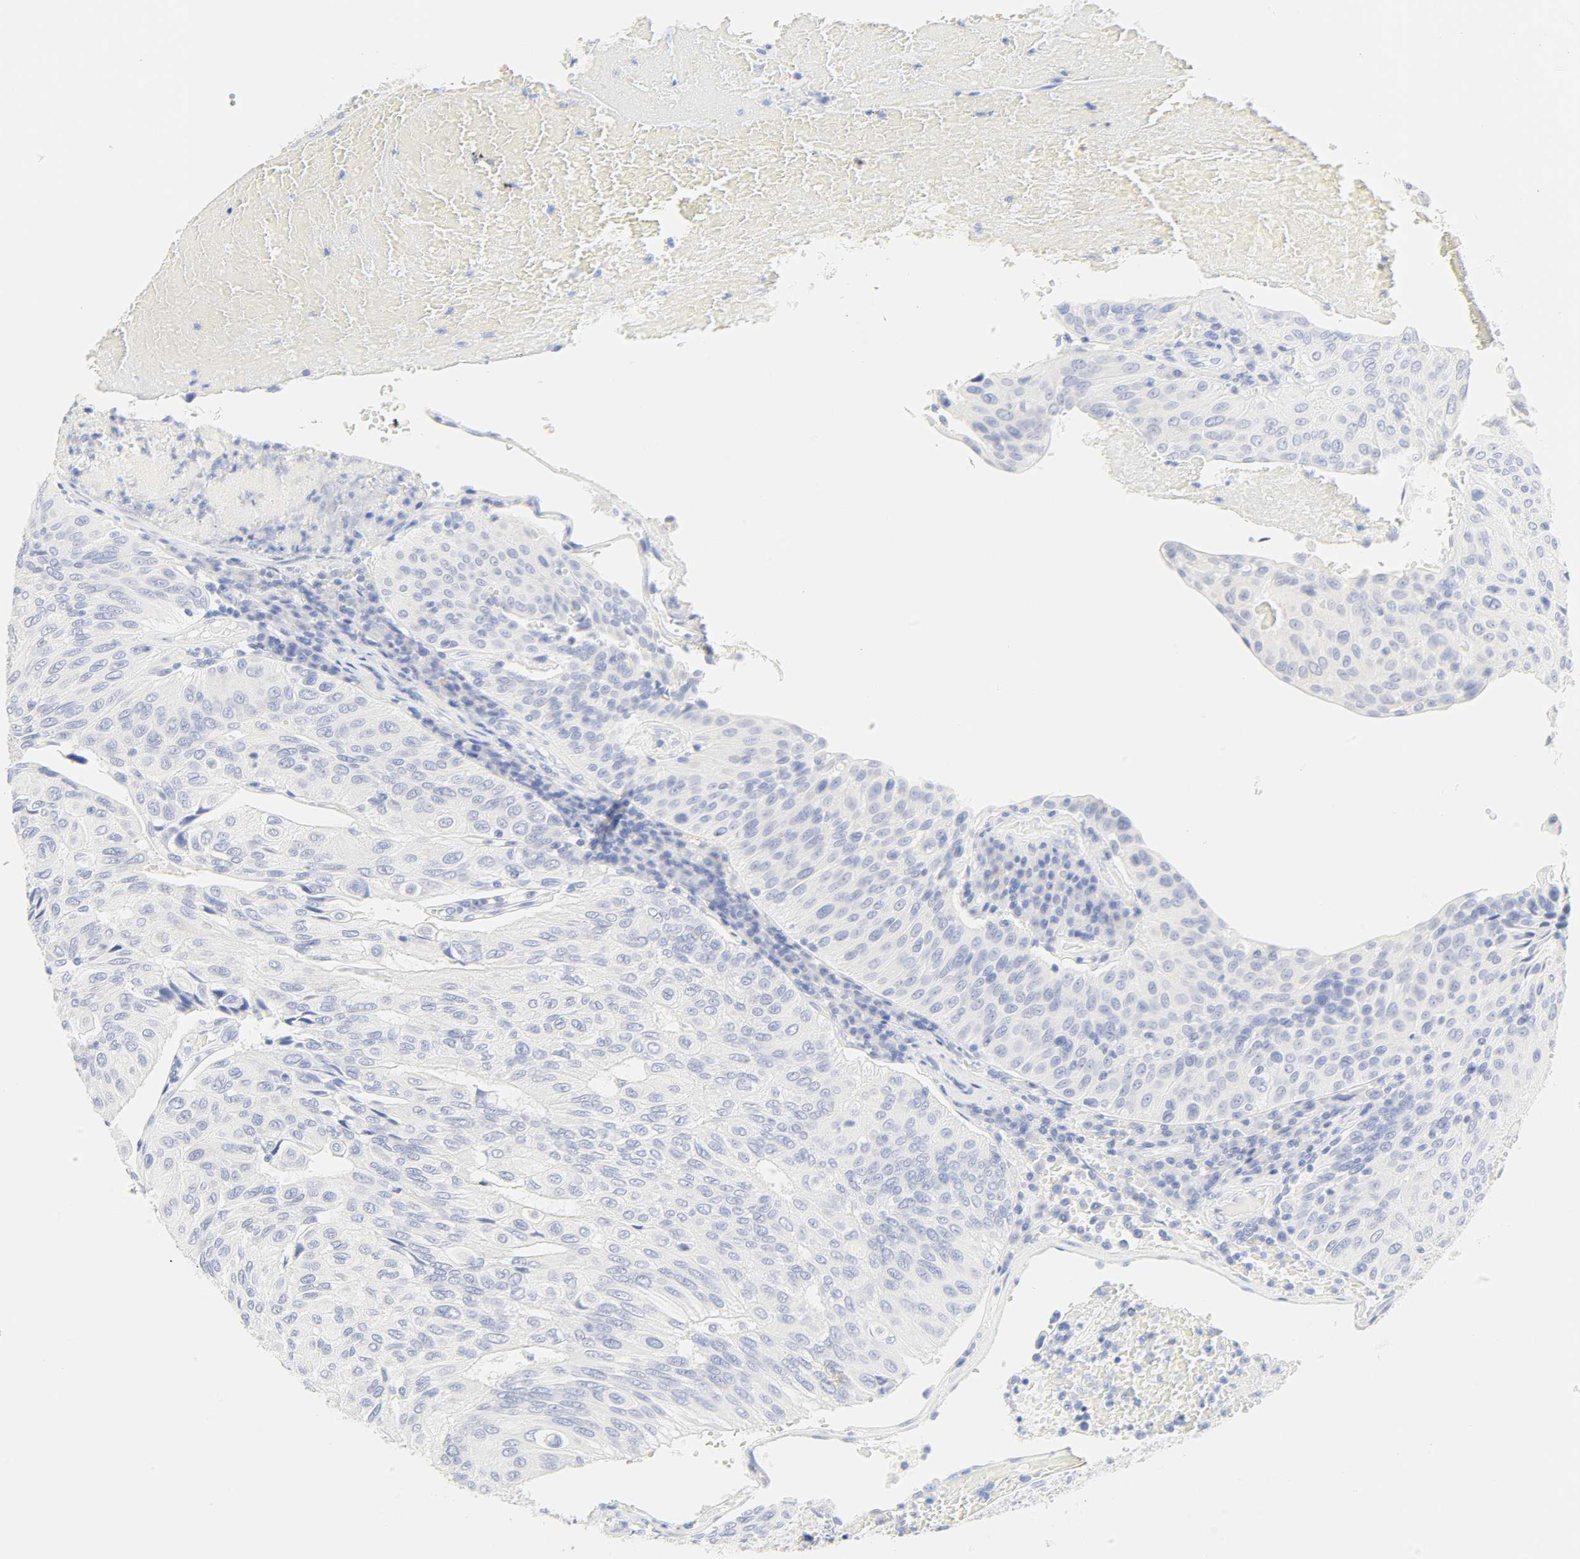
{"staining": {"intensity": "negative", "quantity": "none", "location": "none"}, "tissue": "urothelial cancer", "cell_type": "Tumor cells", "image_type": "cancer", "snomed": [{"axis": "morphology", "description": "Urothelial carcinoma, High grade"}, {"axis": "topography", "description": "Urinary bladder"}], "caption": "Tumor cells show no significant protein positivity in urothelial cancer.", "gene": "SLCO1B3", "patient": {"sex": "male", "age": 66}}